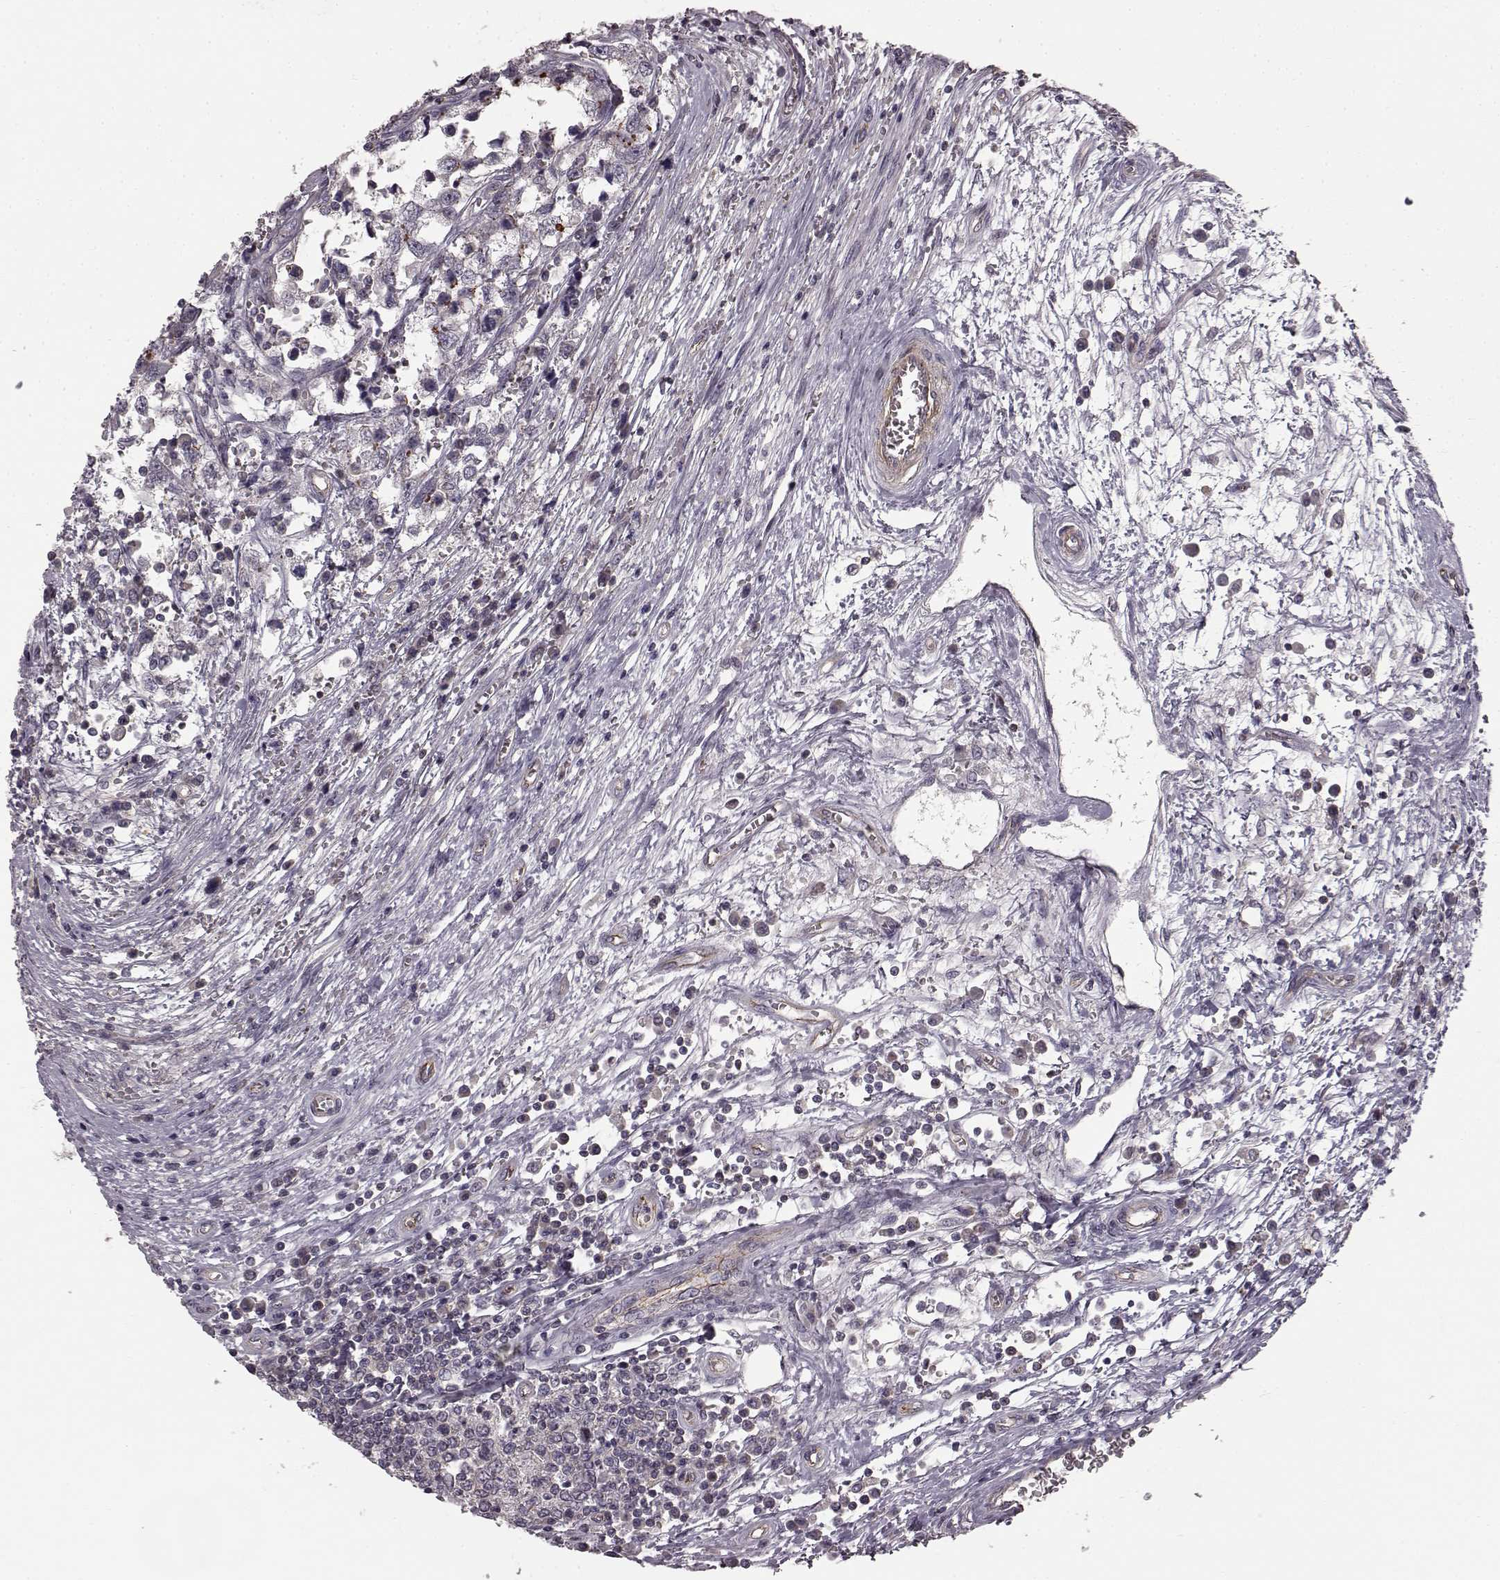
{"staining": {"intensity": "negative", "quantity": "none", "location": "none"}, "tissue": "testis cancer", "cell_type": "Tumor cells", "image_type": "cancer", "snomed": [{"axis": "morphology", "description": "Normal tissue, NOS"}, {"axis": "morphology", "description": "Seminoma, NOS"}, {"axis": "topography", "description": "Testis"}, {"axis": "topography", "description": "Epididymis"}], "caption": "There is no significant expression in tumor cells of testis cancer.", "gene": "SLC22A18", "patient": {"sex": "male", "age": 34}}